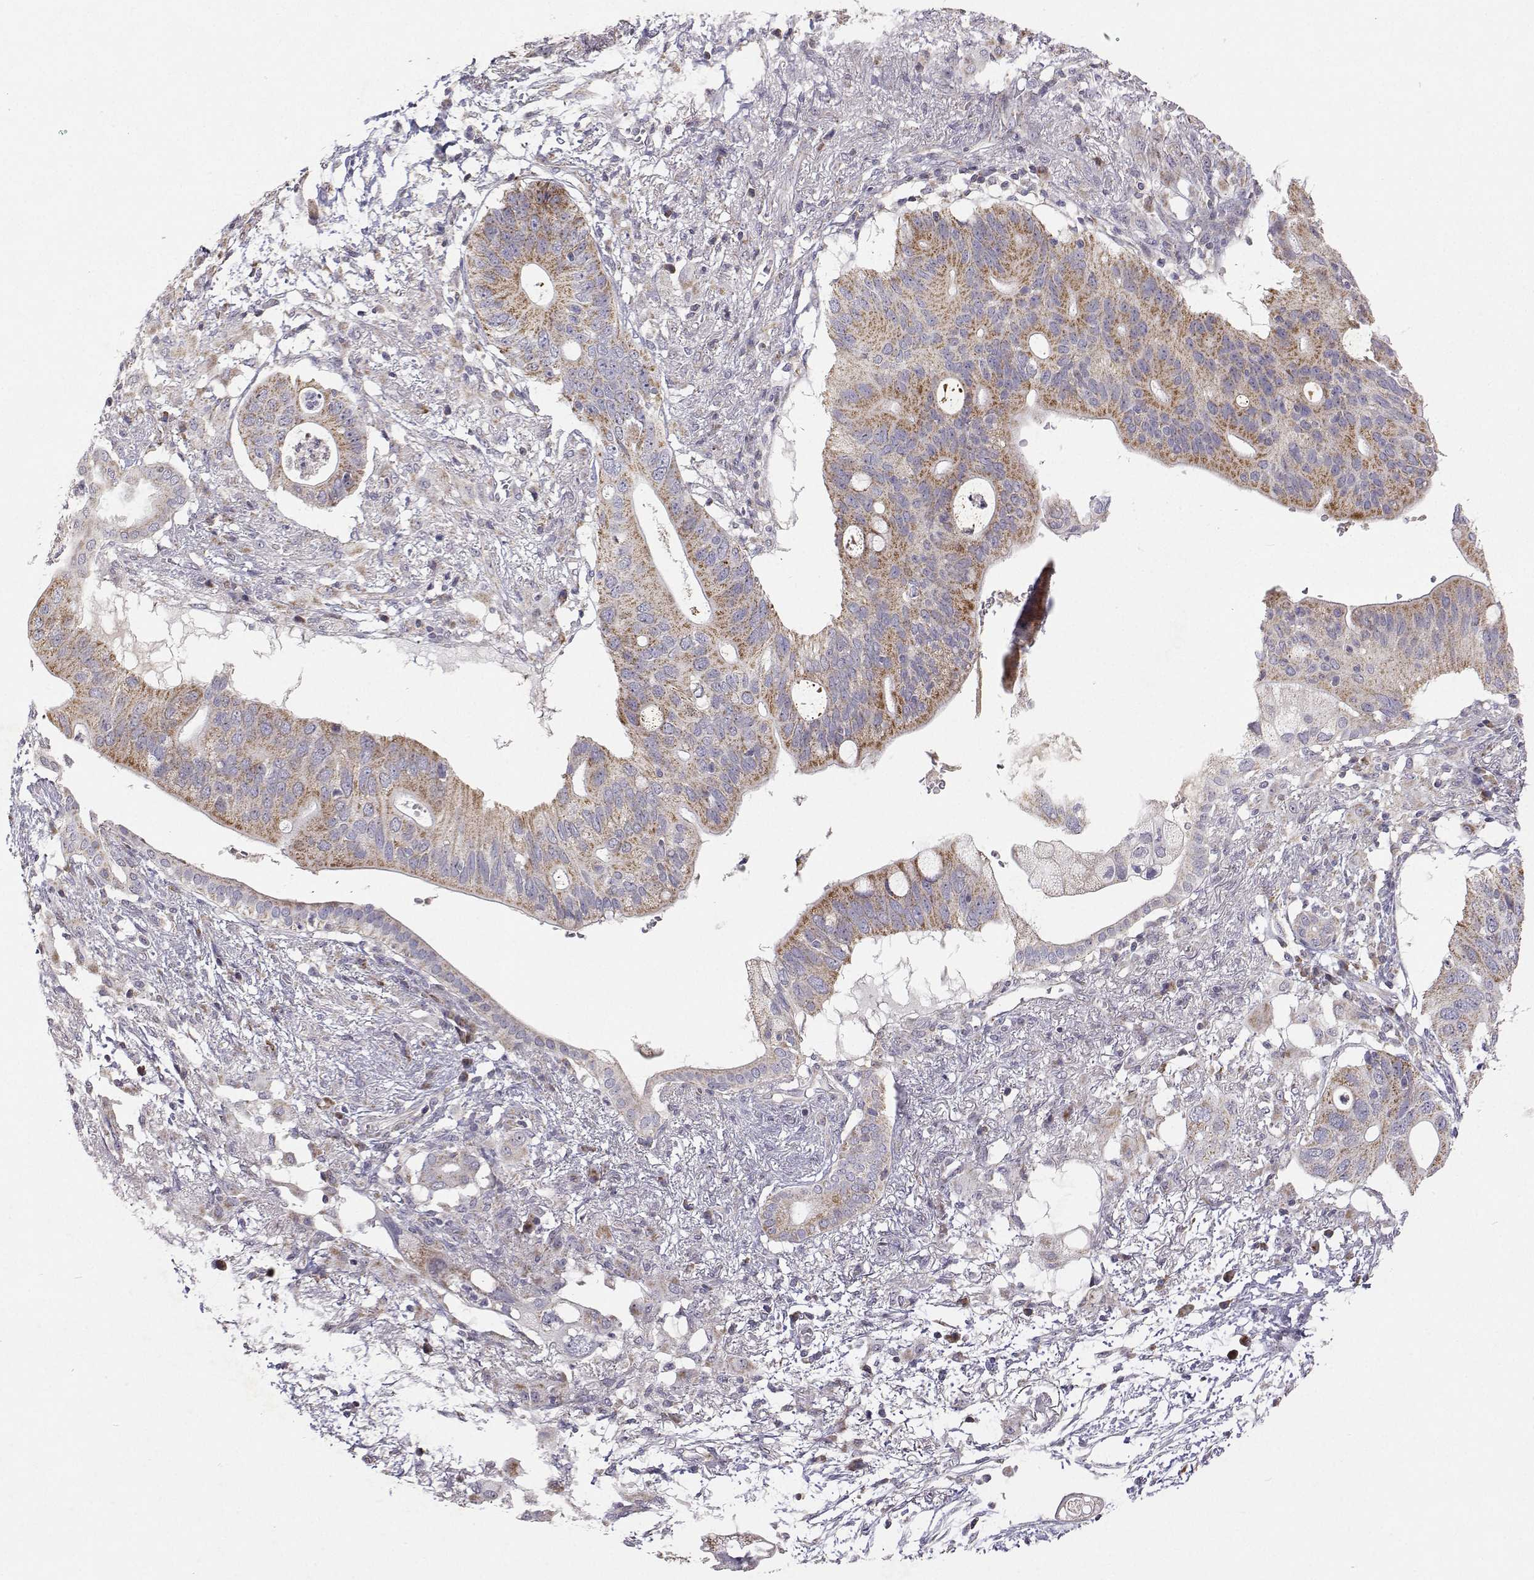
{"staining": {"intensity": "moderate", "quantity": "25%-75%", "location": "cytoplasmic/membranous"}, "tissue": "pancreatic cancer", "cell_type": "Tumor cells", "image_type": "cancer", "snomed": [{"axis": "morphology", "description": "Adenocarcinoma, NOS"}, {"axis": "topography", "description": "Pancreas"}], "caption": "IHC of human adenocarcinoma (pancreatic) demonstrates medium levels of moderate cytoplasmic/membranous positivity in approximately 25%-75% of tumor cells.", "gene": "MRPL3", "patient": {"sex": "female", "age": 72}}